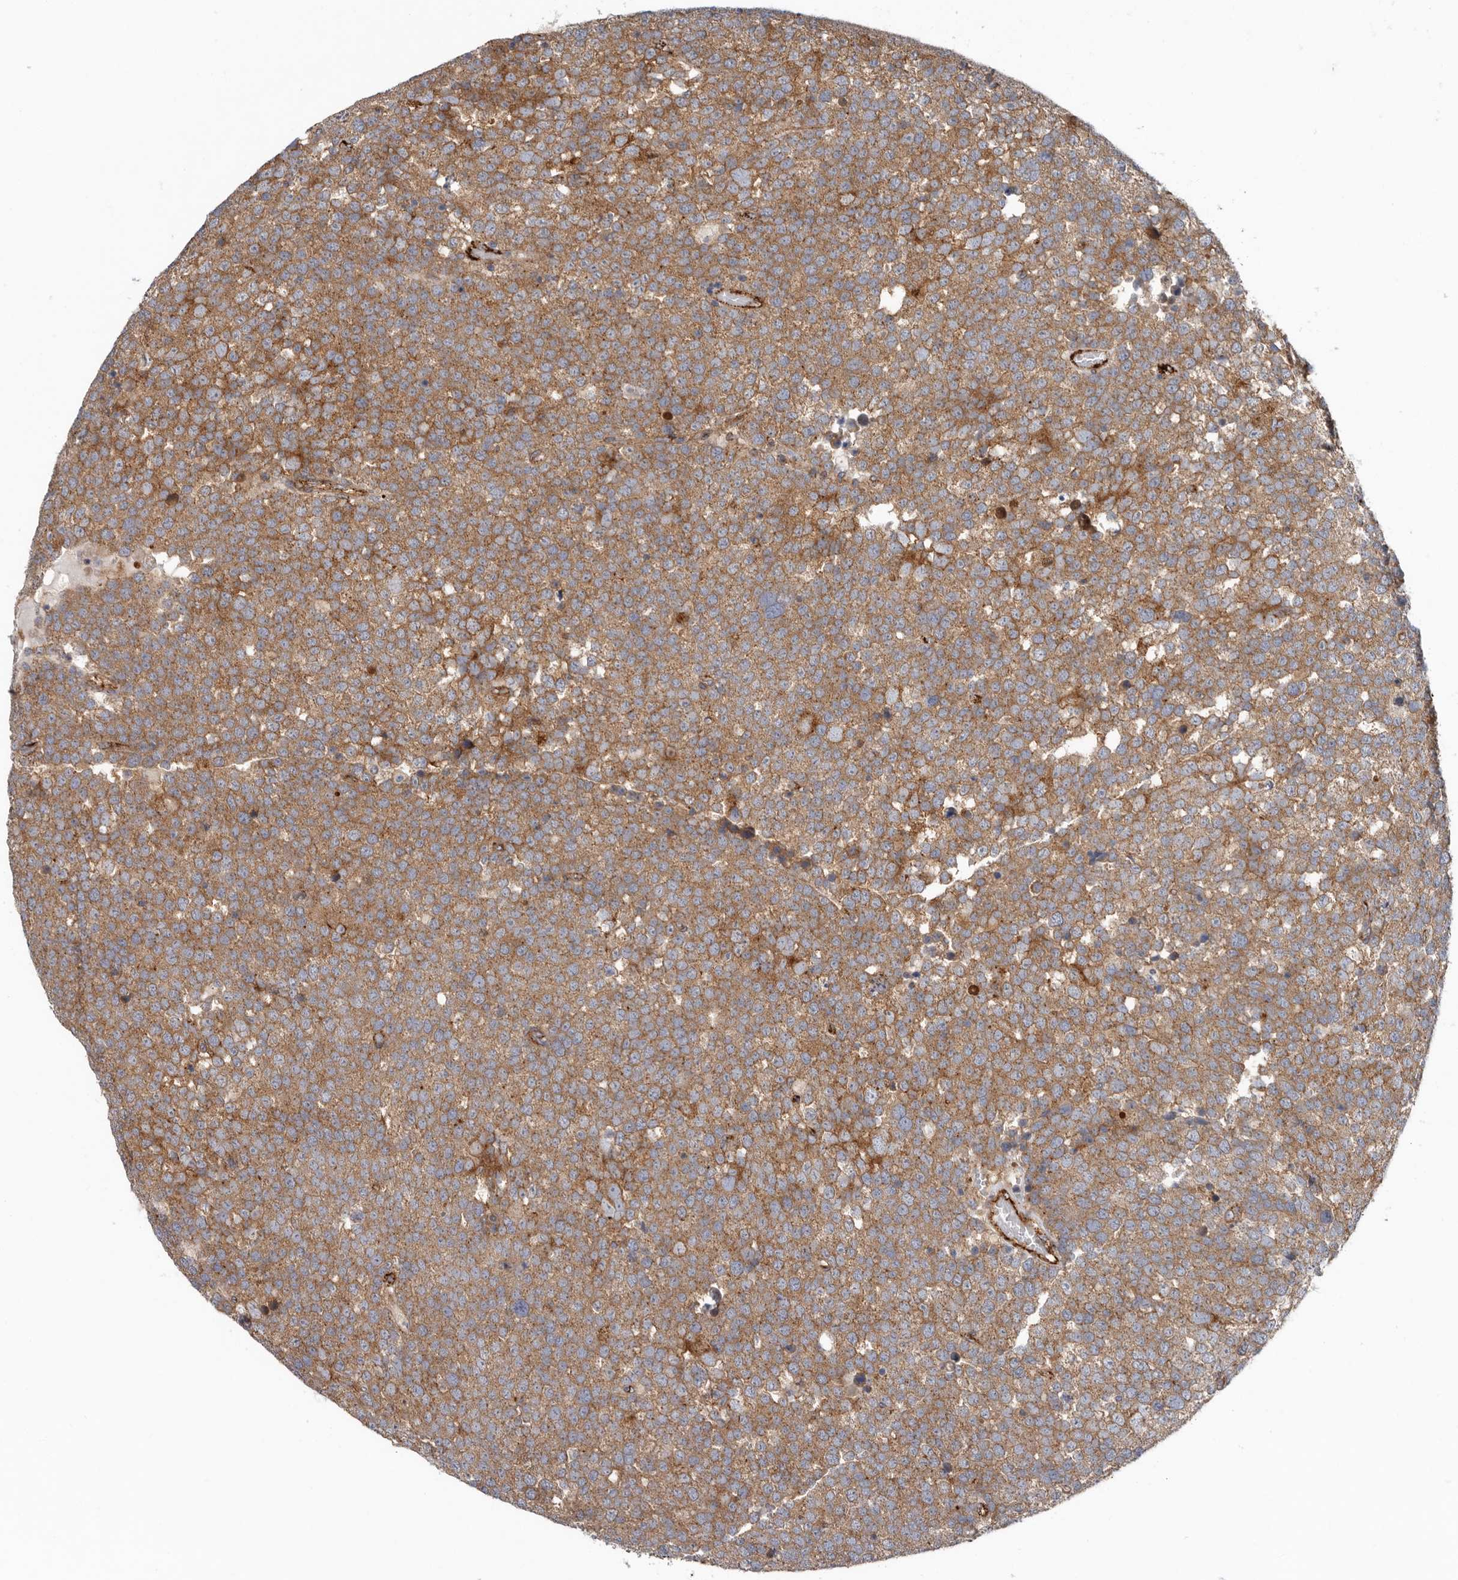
{"staining": {"intensity": "moderate", "quantity": ">75%", "location": "cytoplasmic/membranous"}, "tissue": "testis cancer", "cell_type": "Tumor cells", "image_type": "cancer", "snomed": [{"axis": "morphology", "description": "Seminoma, NOS"}, {"axis": "topography", "description": "Testis"}], "caption": "Immunohistochemical staining of testis cancer (seminoma) exhibits medium levels of moderate cytoplasmic/membranous protein positivity in approximately >75% of tumor cells.", "gene": "LUZP1", "patient": {"sex": "male", "age": 71}}